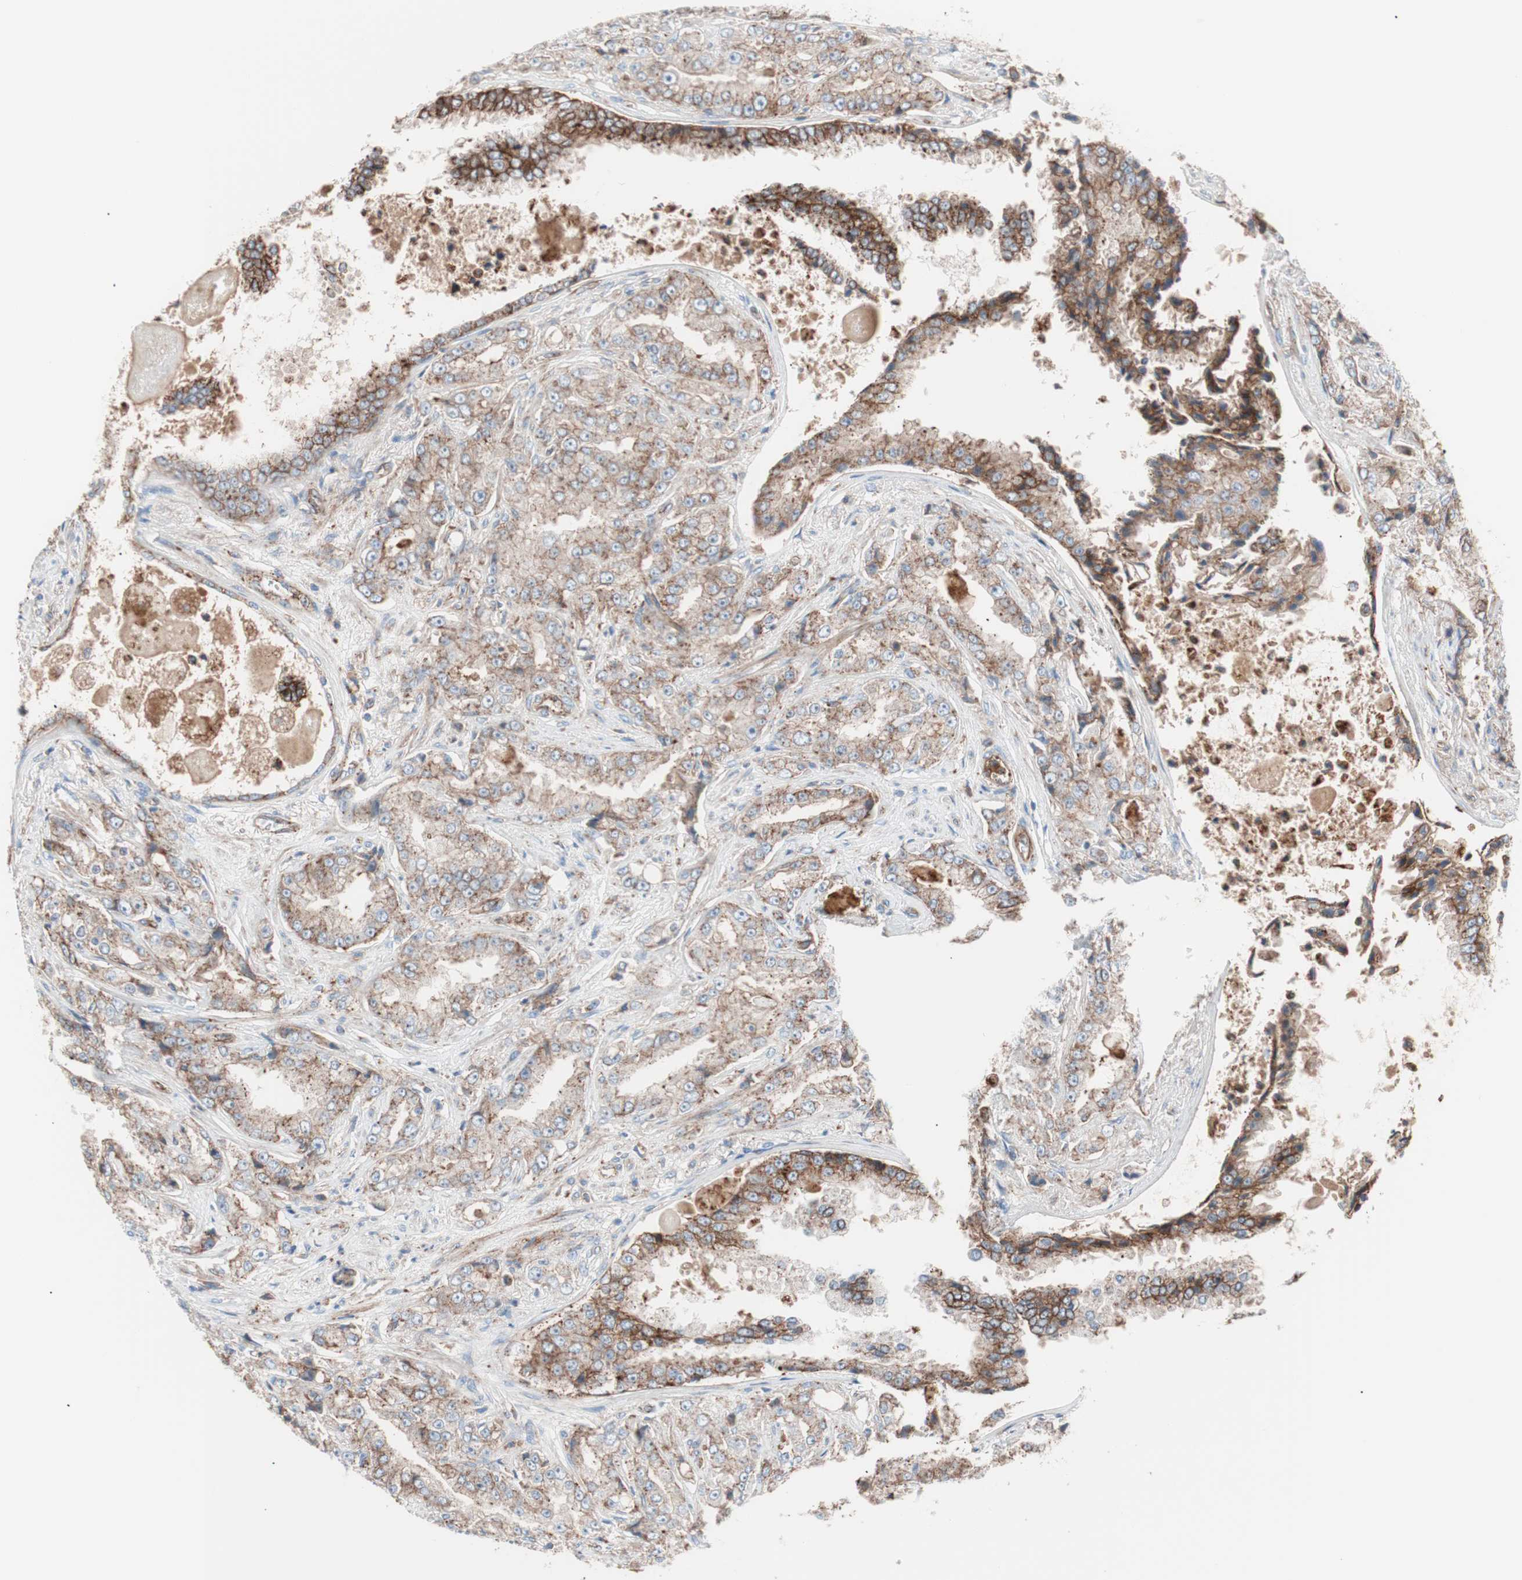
{"staining": {"intensity": "moderate", "quantity": ">75%", "location": "cytoplasmic/membranous"}, "tissue": "prostate cancer", "cell_type": "Tumor cells", "image_type": "cancer", "snomed": [{"axis": "morphology", "description": "Adenocarcinoma, High grade"}, {"axis": "topography", "description": "Prostate"}], "caption": "Human prostate cancer (high-grade adenocarcinoma) stained with a protein marker shows moderate staining in tumor cells.", "gene": "FLOT2", "patient": {"sex": "male", "age": 73}}